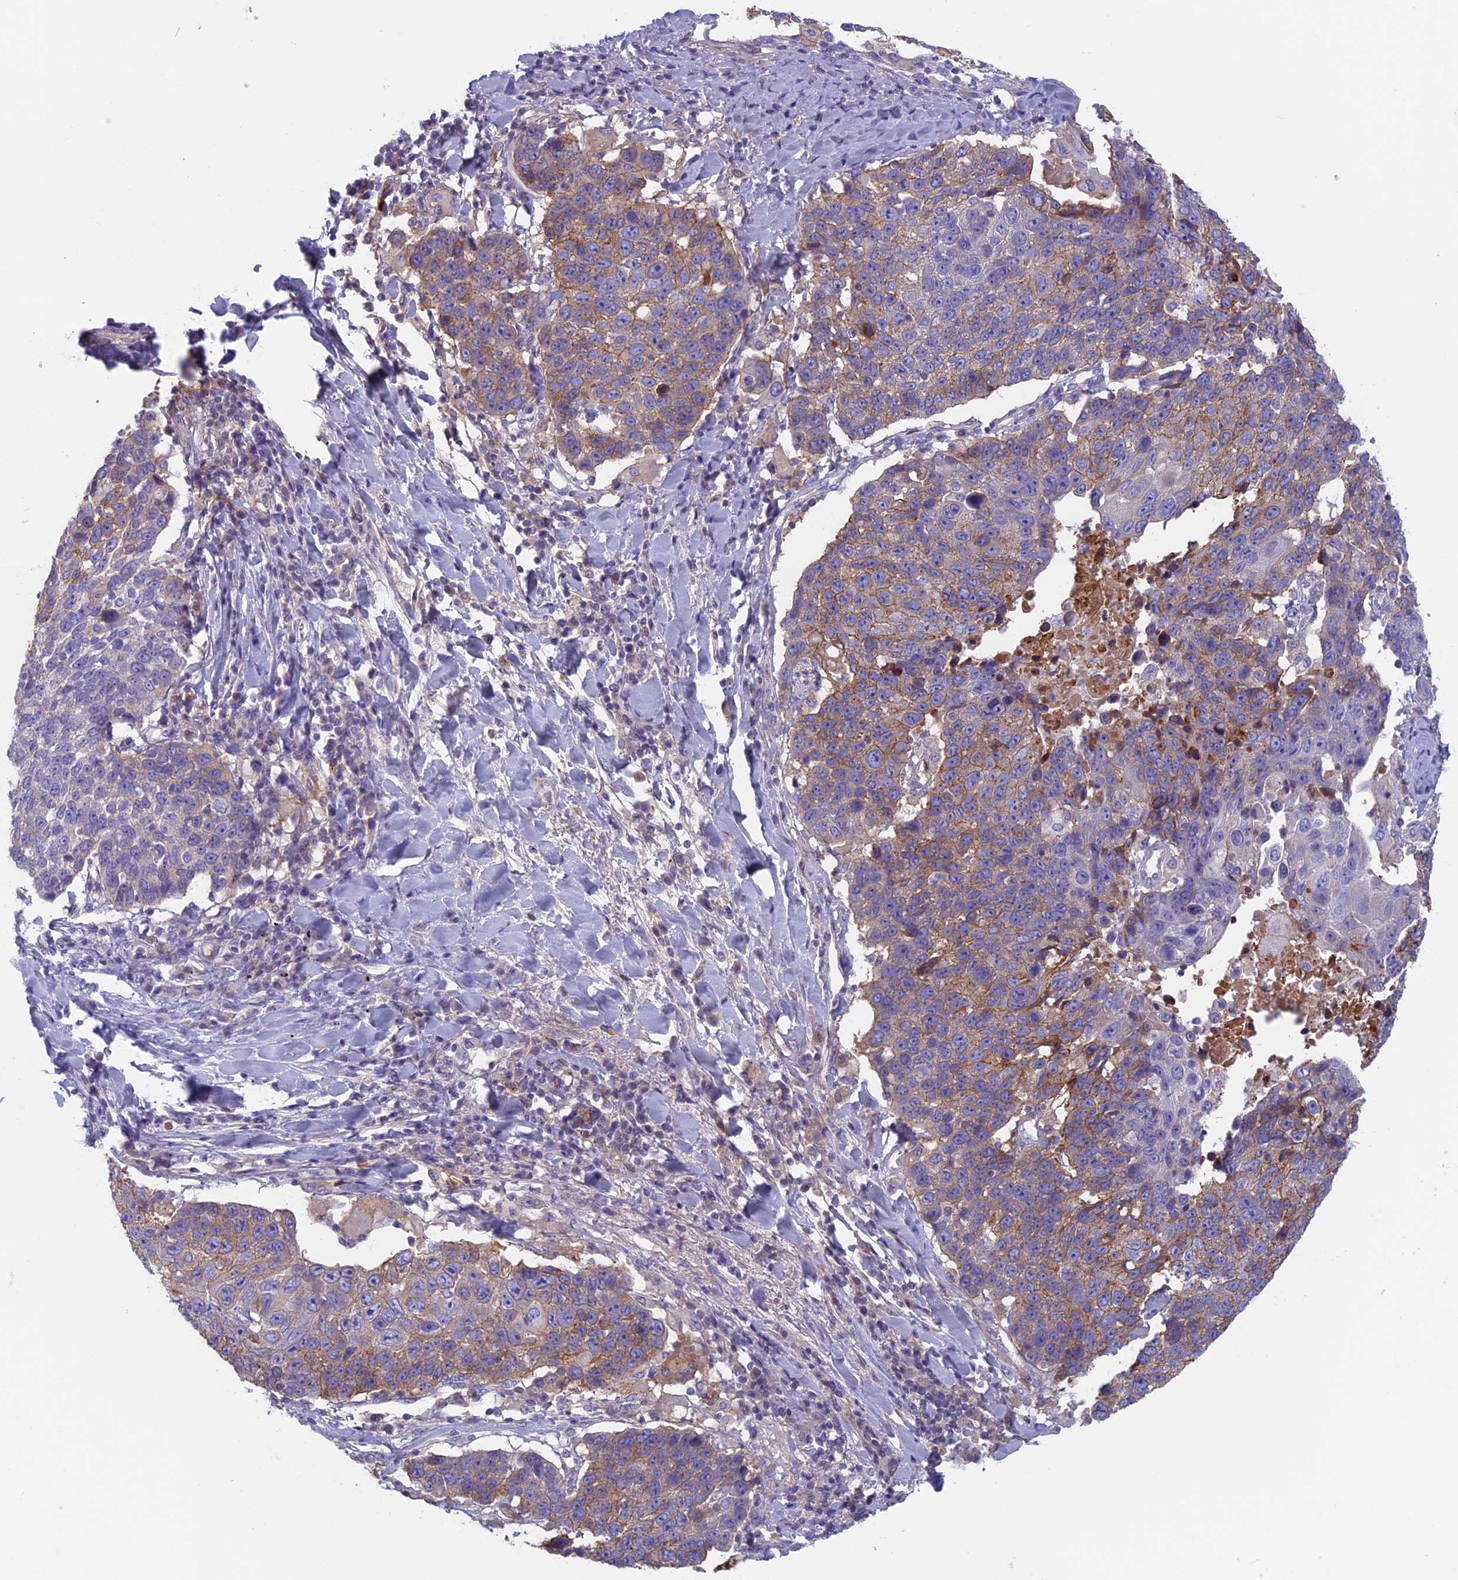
{"staining": {"intensity": "moderate", "quantity": "<25%", "location": "cytoplasmic/membranous"}, "tissue": "lung cancer", "cell_type": "Tumor cells", "image_type": "cancer", "snomed": [{"axis": "morphology", "description": "Squamous cell carcinoma, NOS"}, {"axis": "topography", "description": "Lung"}], "caption": "Immunohistochemical staining of human lung squamous cell carcinoma demonstrates low levels of moderate cytoplasmic/membranous expression in approximately <25% of tumor cells.", "gene": "ANGPTL2", "patient": {"sex": "male", "age": 66}}